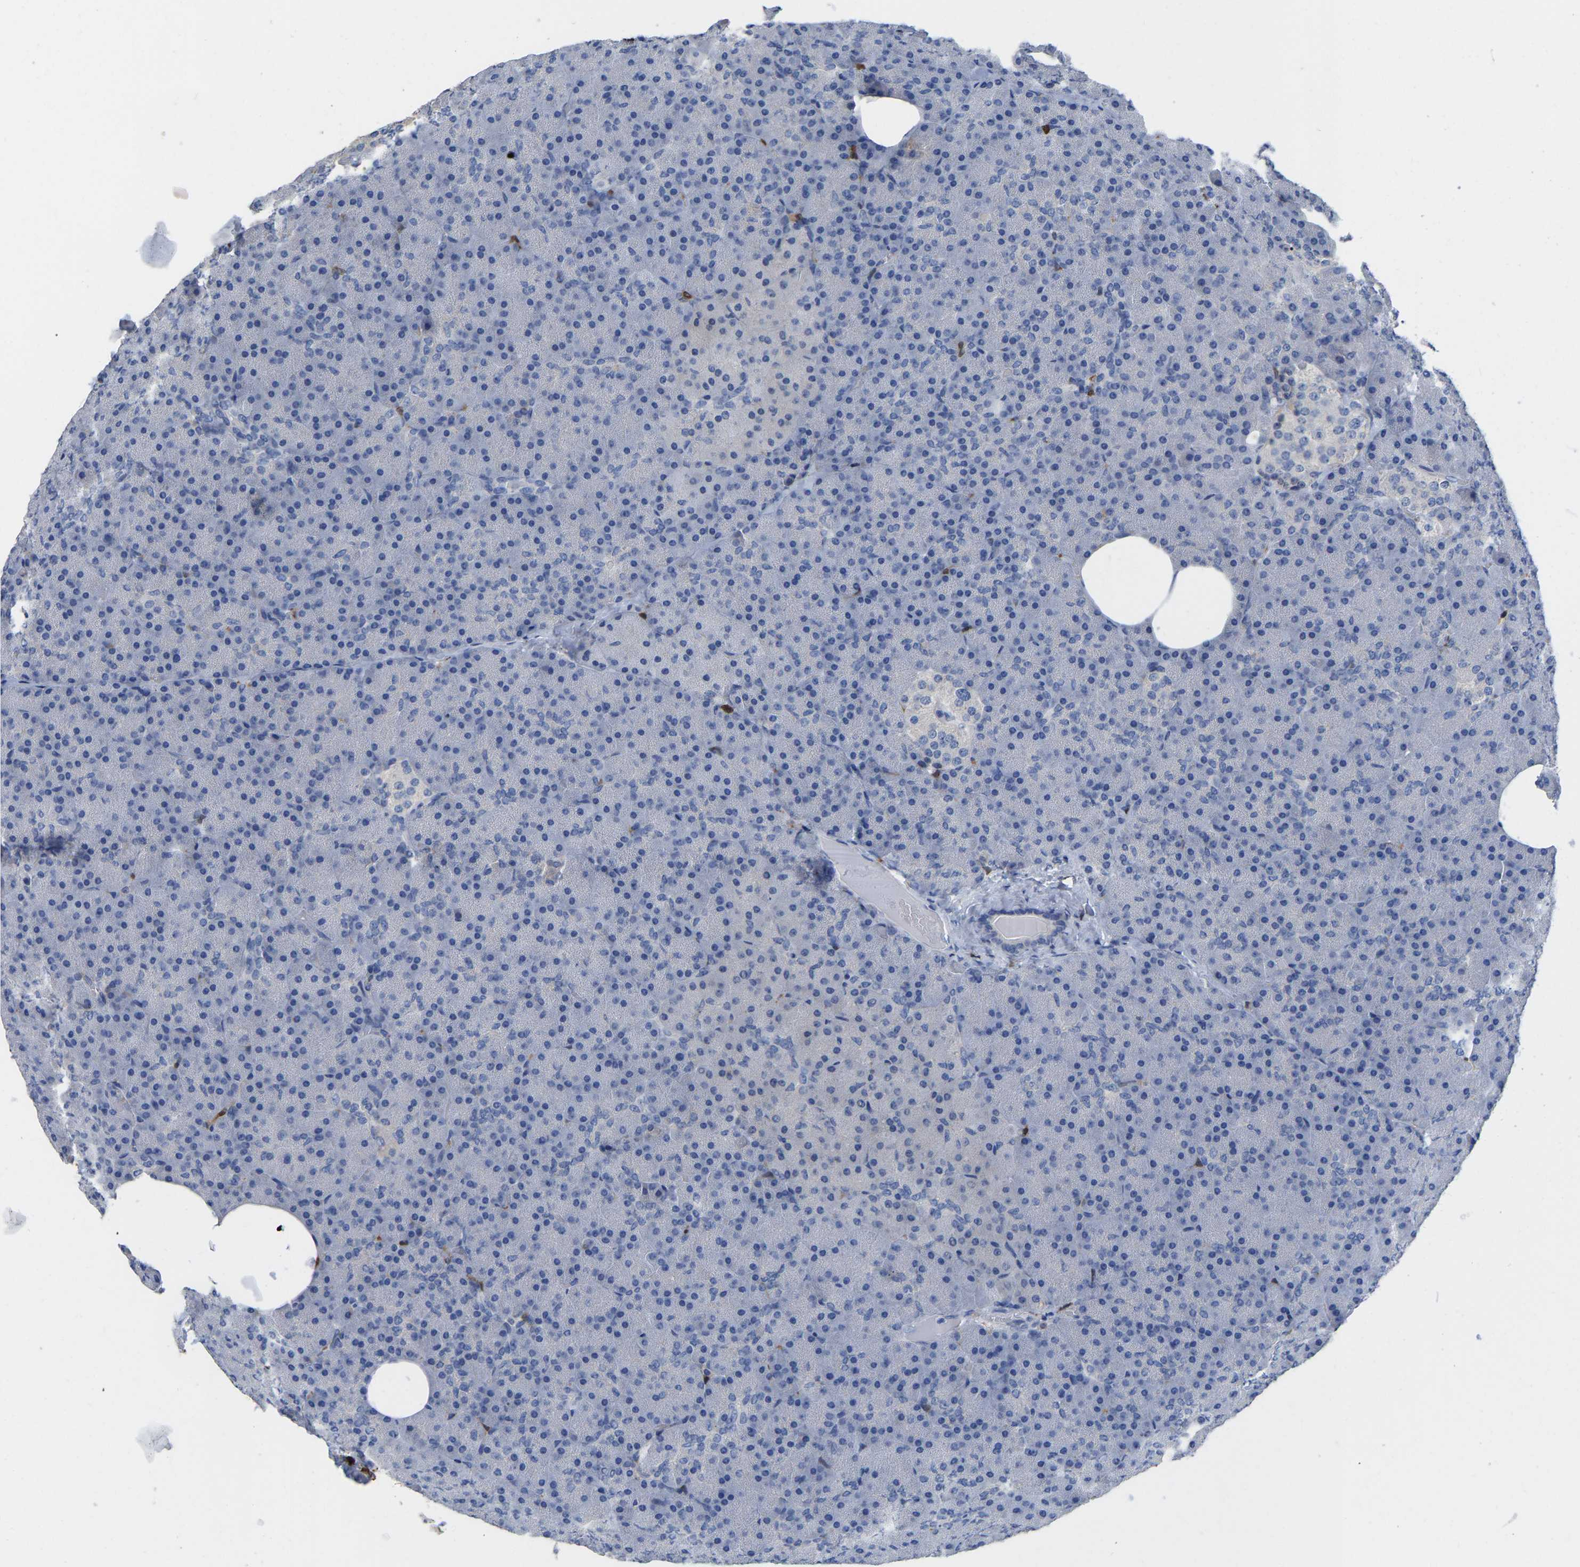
{"staining": {"intensity": "negative", "quantity": "none", "location": "none"}, "tissue": "pancreas", "cell_type": "Exocrine glandular cells", "image_type": "normal", "snomed": [{"axis": "morphology", "description": "Normal tissue, NOS"}, {"axis": "topography", "description": "Pancreas"}], "caption": "An immunohistochemistry micrograph of unremarkable pancreas is shown. There is no staining in exocrine glandular cells of pancreas.", "gene": "ULBP2", "patient": {"sex": "female", "age": 35}}